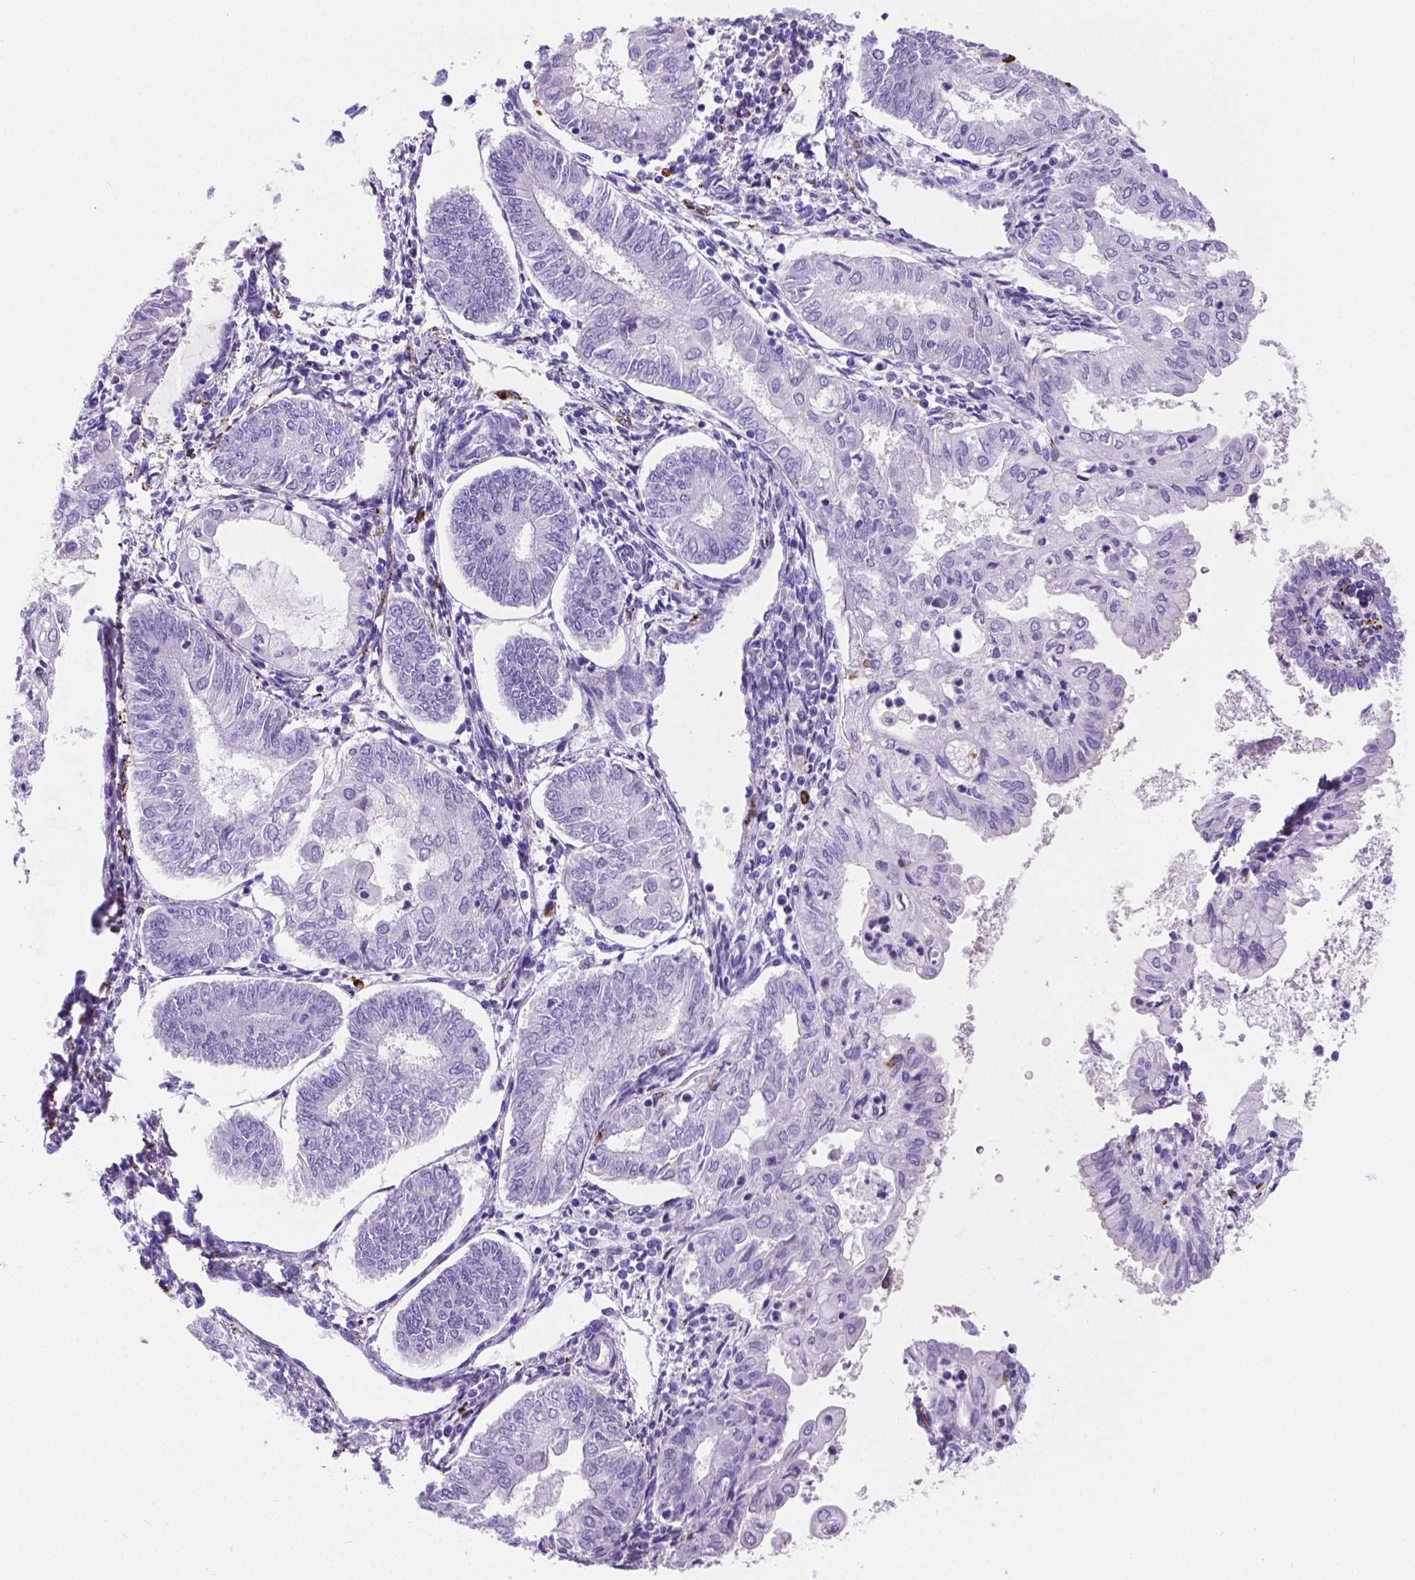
{"staining": {"intensity": "negative", "quantity": "none", "location": "none"}, "tissue": "endometrial cancer", "cell_type": "Tumor cells", "image_type": "cancer", "snomed": [{"axis": "morphology", "description": "Adenocarcinoma, NOS"}, {"axis": "topography", "description": "Endometrium"}], "caption": "Immunohistochemistry image of neoplastic tissue: endometrial adenocarcinoma stained with DAB reveals no significant protein positivity in tumor cells.", "gene": "MACF1", "patient": {"sex": "female", "age": 68}}